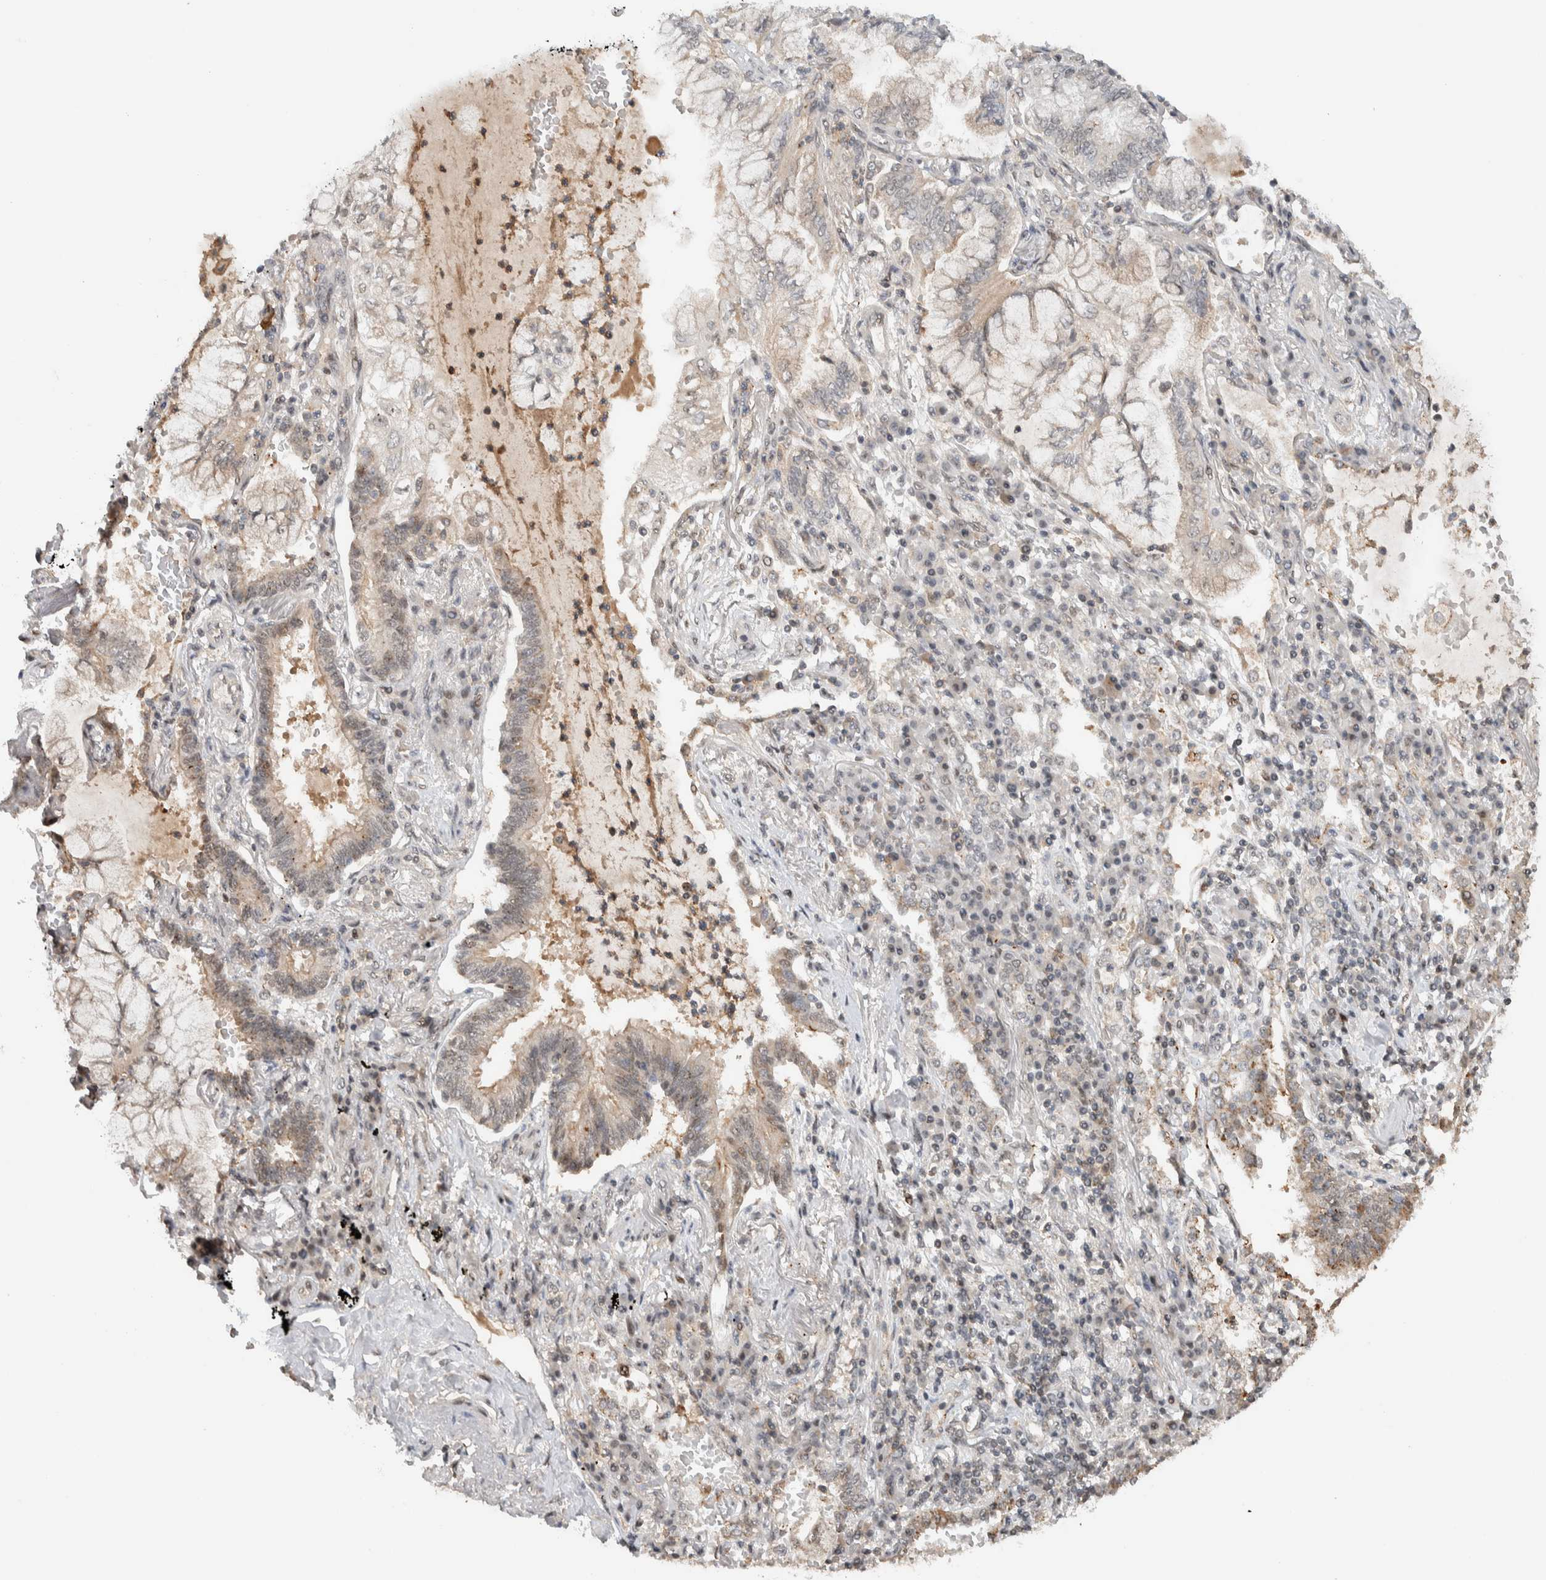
{"staining": {"intensity": "weak", "quantity": "<25%", "location": "cytoplasmic/membranous"}, "tissue": "lung cancer", "cell_type": "Tumor cells", "image_type": "cancer", "snomed": [{"axis": "morphology", "description": "Adenocarcinoma, NOS"}, {"axis": "topography", "description": "Lung"}], "caption": "A micrograph of lung adenocarcinoma stained for a protein shows no brown staining in tumor cells.", "gene": "ZNF521", "patient": {"sex": "female", "age": 70}}